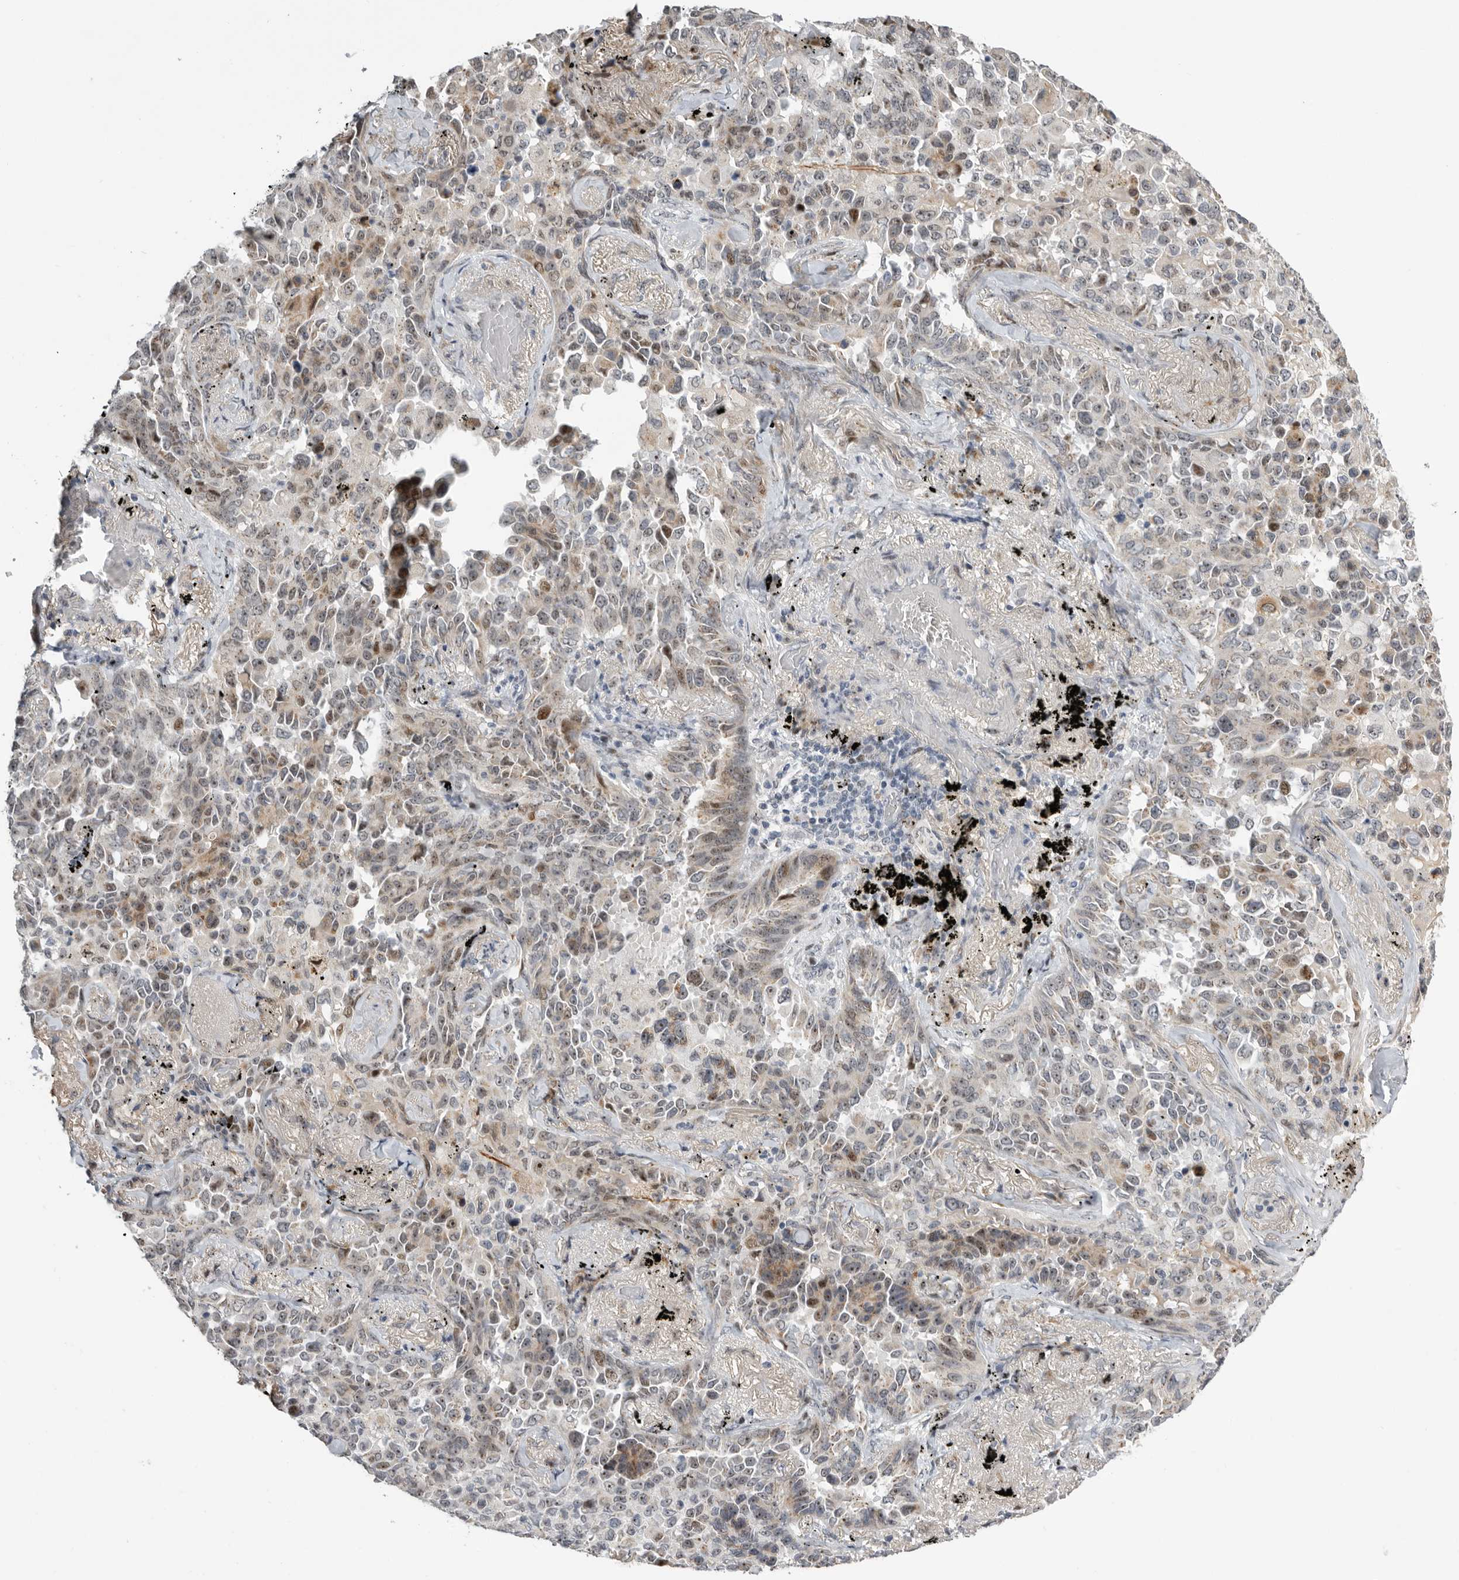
{"staining": {"intensity": "weak", "quantity": "25%-75%", "location": "cytoplasmic/membranous,nuclear"}, "tissue": "lung cancer", "cell_type": "Tumor cells", "image_type": "cancer", "snomed": [{"axis": "morphology", "description": "Adenocarcinoma, NOS"}, {"axis": "topography", "description": "Lung"}], "caption": "Lung cancer (adenocarcinoma) stained with immunohistochemistry reveals weak cytoplasmic/membranous and nuclear staining in approximately 25%-75% of tumor cells.", "gene": "PCMTD1", "patient": {"sex": "female", "age": 67}}